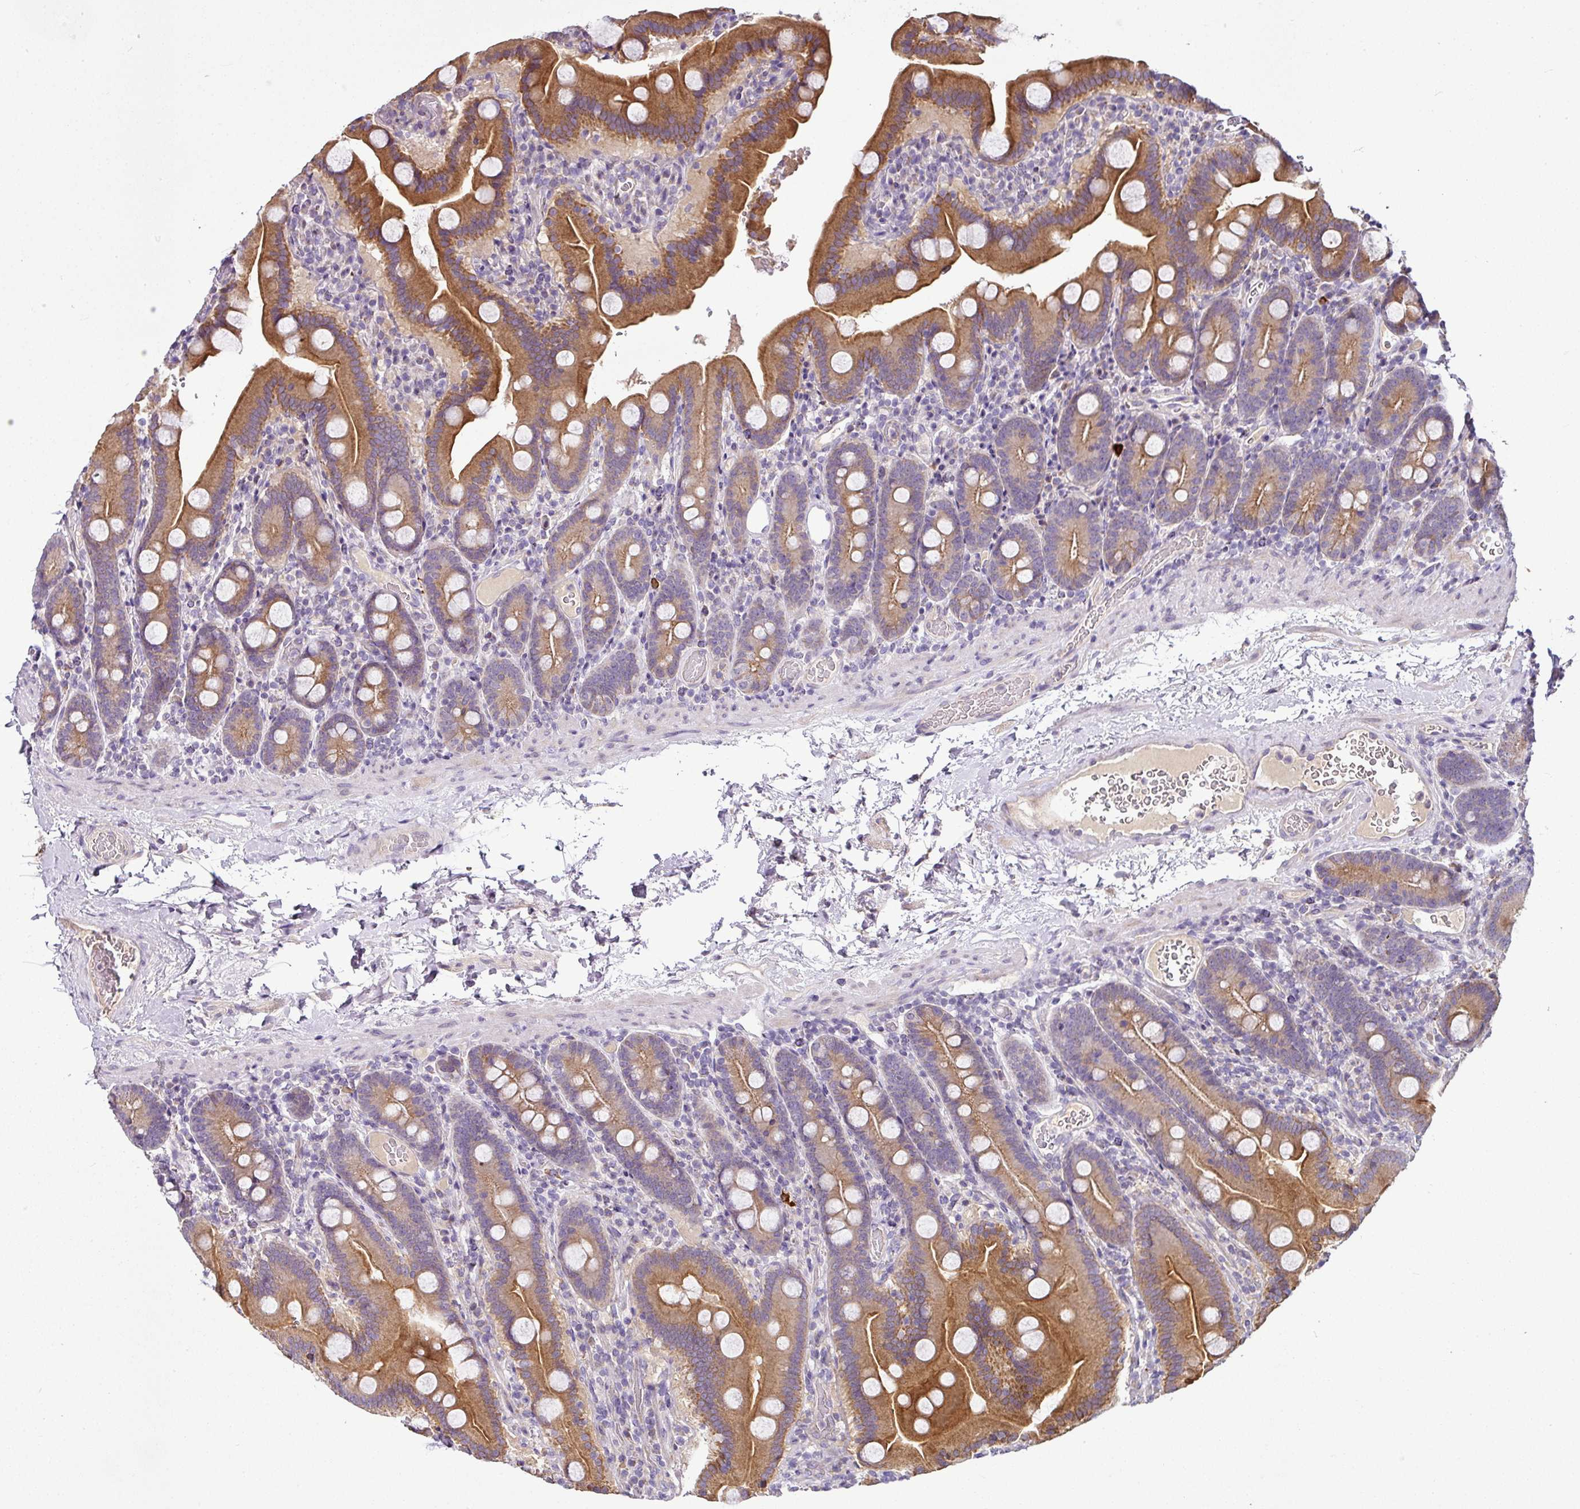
{"staining": {"intensity": "strong", "quantity": ">75%", "location": "cytoplasmic/membranous"}, "tissue": "duodenum", "cell_type": "Glandular cells", "image_type": "normal", "snomed": [{"axis": "morphology", "description": "Normal tissue, NOS"}, {"axis": "topography", "description": "Duodenum"}], "caption": "Immunohistochemistry (DAB) staining of unremarkable human duodenum displays strong cytoplasmic/membranous protein expression in about >75% of glandular cells.", "gene": "GAN", "patient": {"sex": "male", "age": 55}}